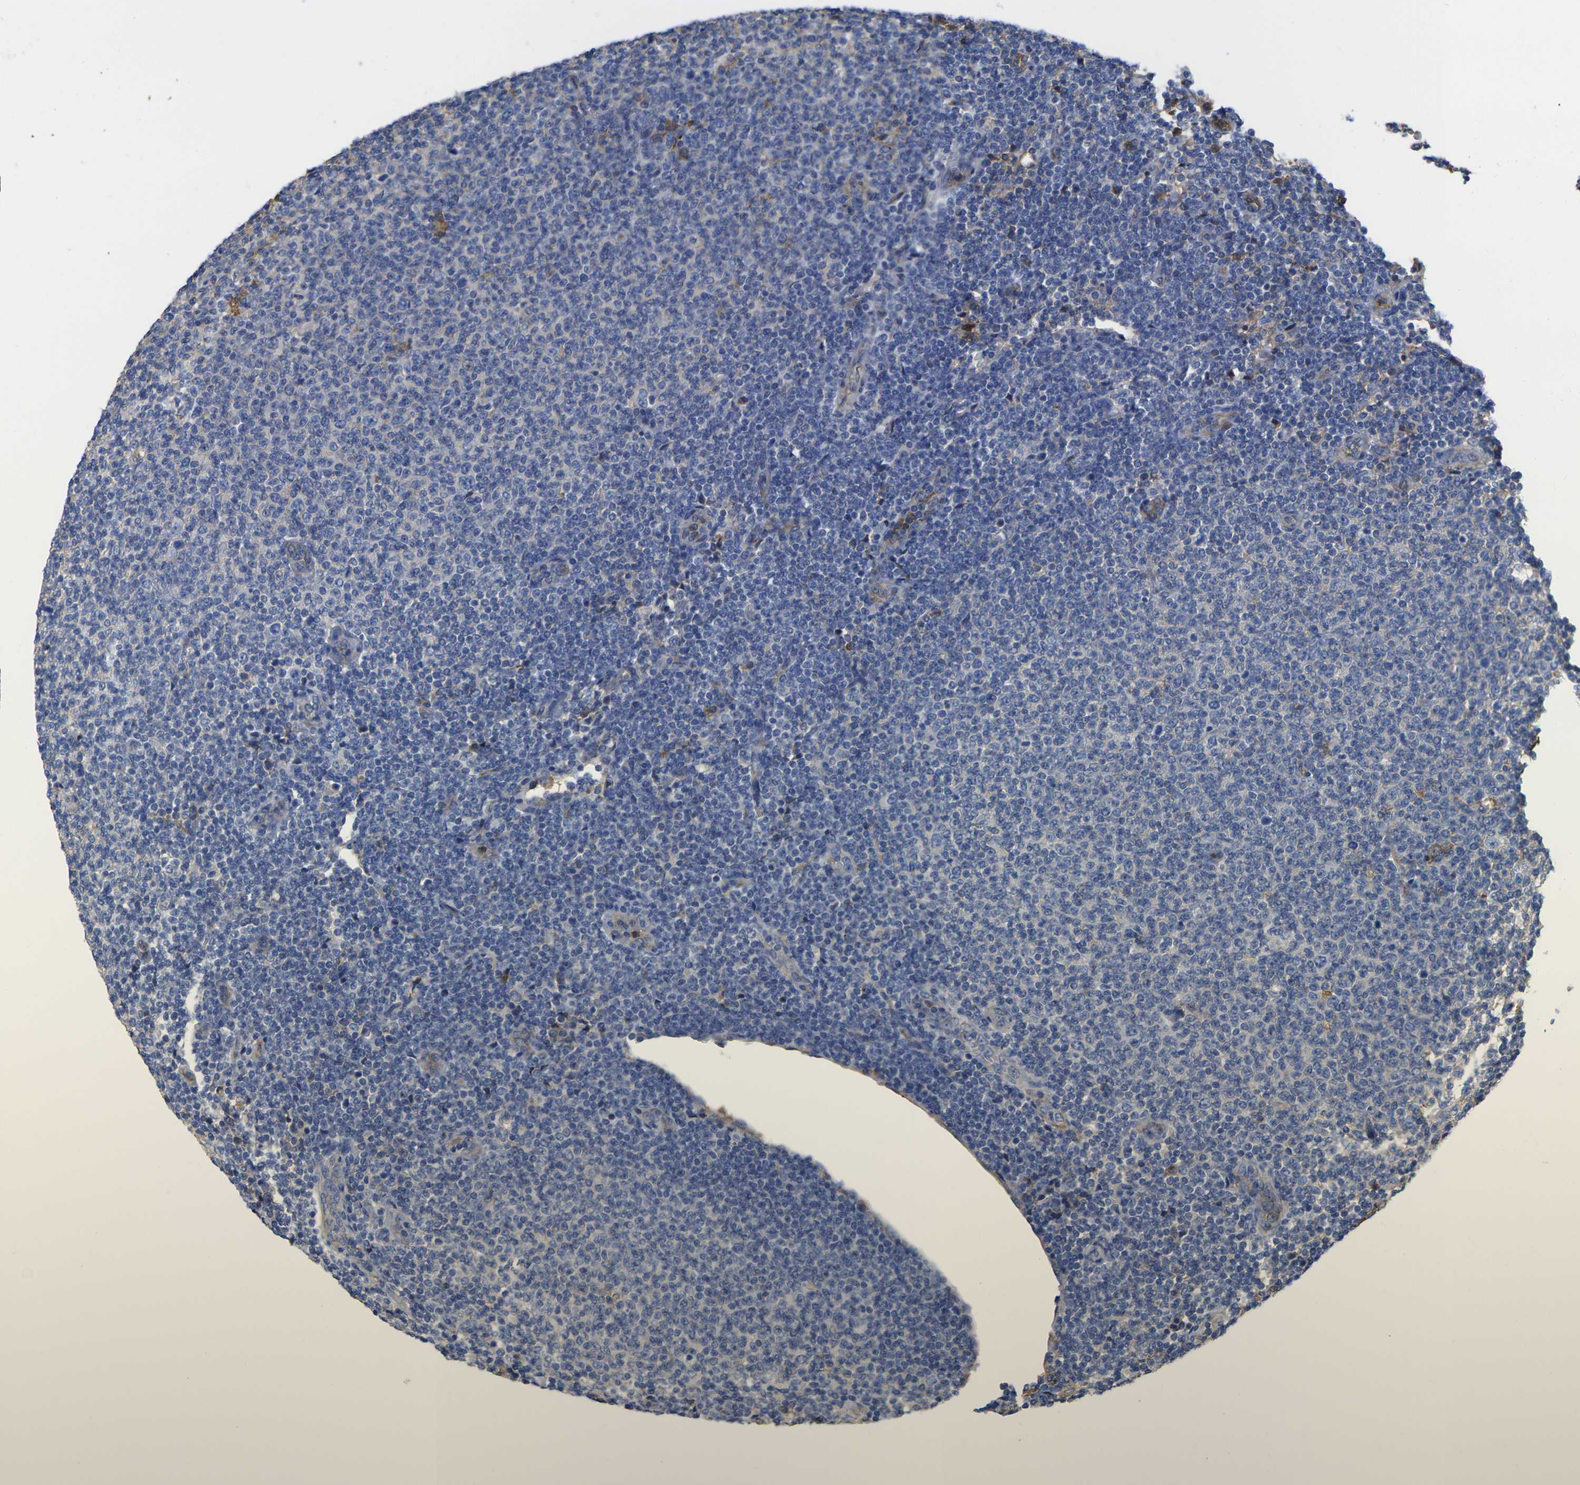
{"staining": {"intensity": "negative", "quantity": "none", "location": "none"}, "tissue": "lymphoma", "cell_type": "Tumor cells", "image_type": "cancer", "snomed": [{"axis": "morphology", "description": "Malignant lymphoma, non-Hodgkin's type, Low grade"}, {"axis": "topography", "description": "Lymph node"}], "caption": "Immunohistochemical staining of human low-grade malignant lymphoma, non-Hodgkin's type exhibits no significant expression in tumor cells. (DAB (3,3'-diaminobenzidine) immunohistochemistry (IHC) with hematoxylin counter stain).", "gene": "GREM2", "patient": {"sex": "male", "age": 66}}